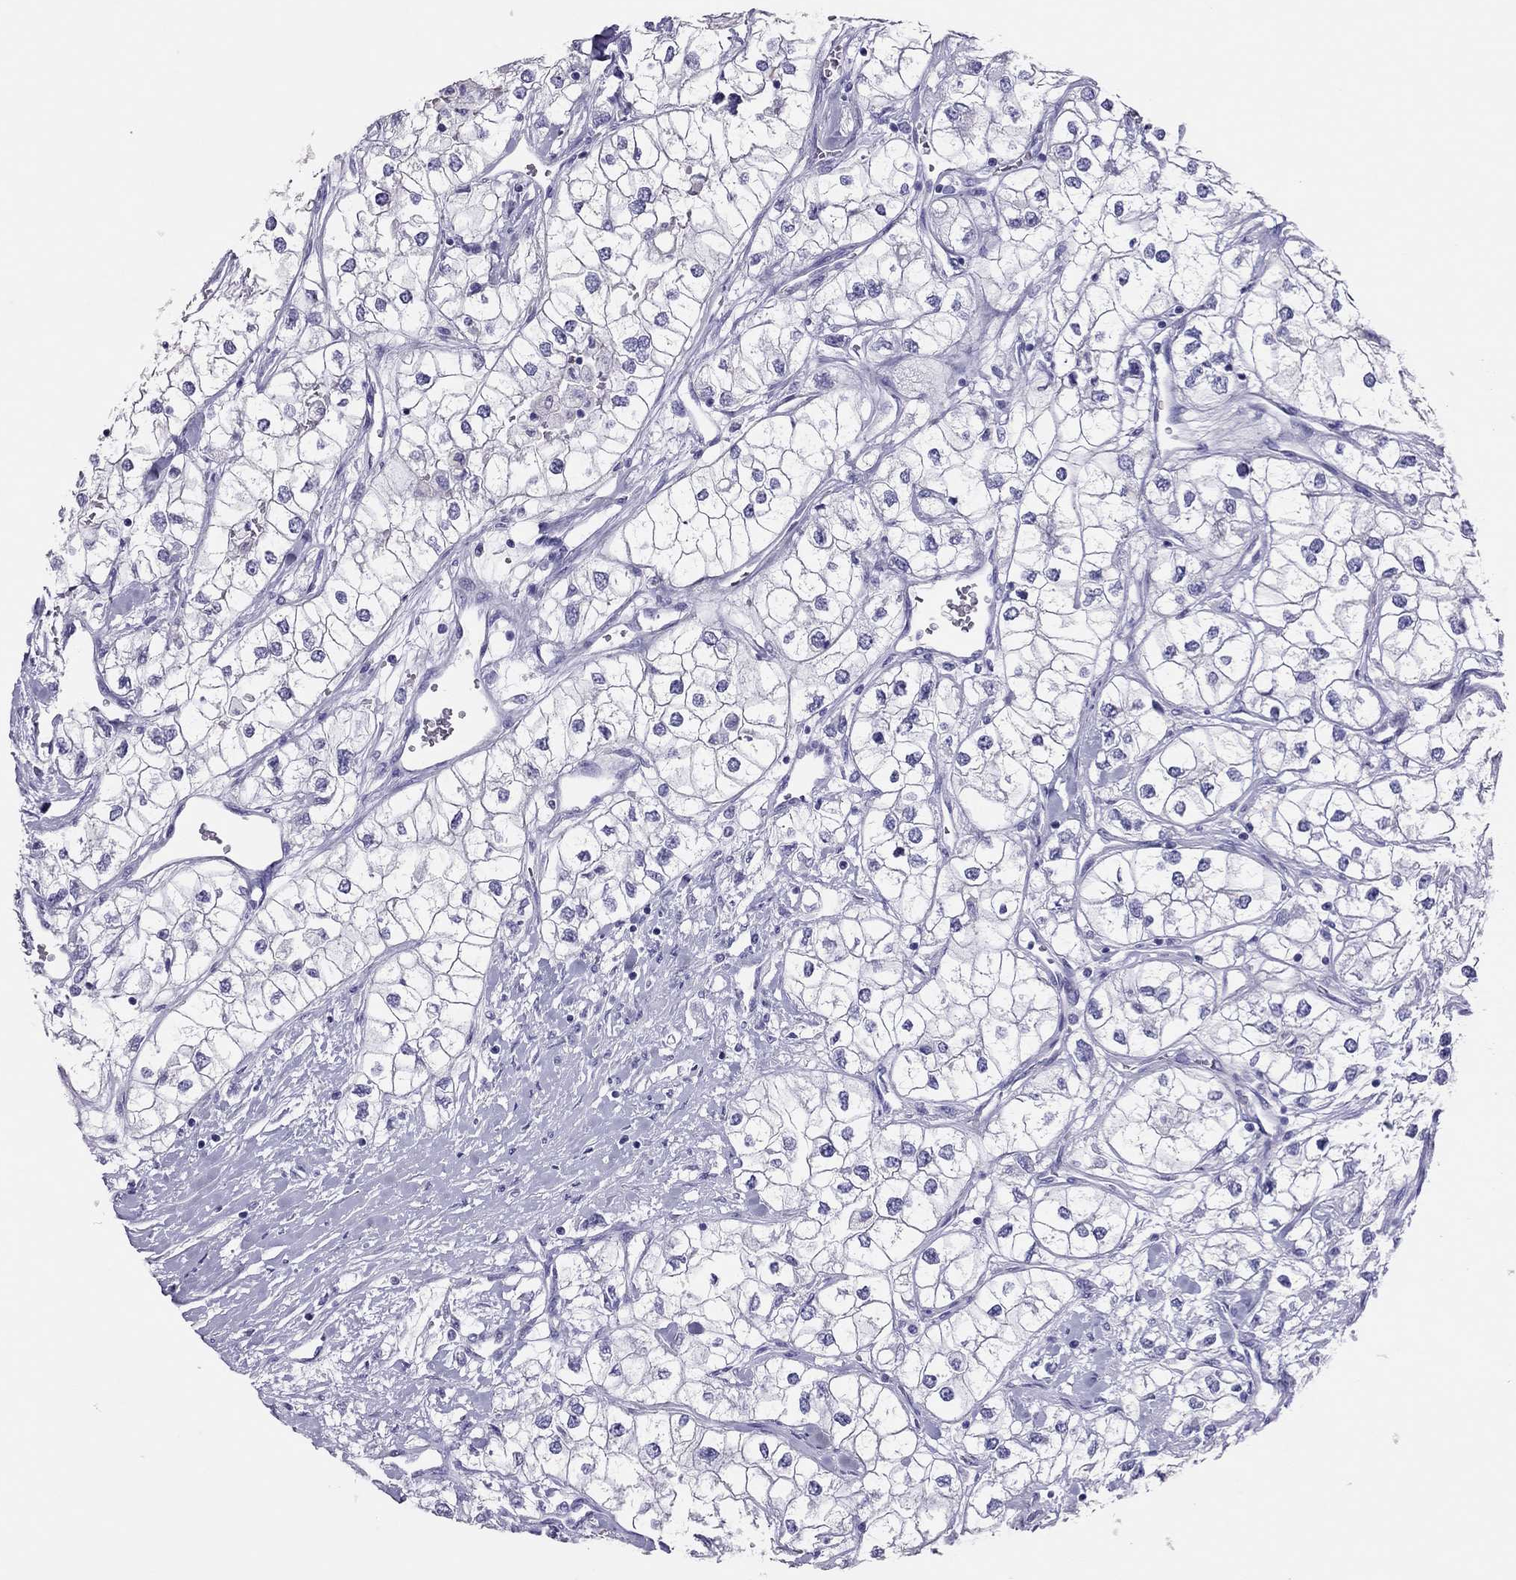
{"staining": {"intensity": "negative", "quantity": "none", "location": "none"}, "tissue": "renal cancer", "cell_type": "Tumor cells", "image_type": "cancer", "snomed": [{"axis": "morphology", "description": "Adenocarcinoma, NOS"}, {"axis": "topography", "description": "Kidney"}], "caption": "Protein analysis of renal cancer (adenocarcinoma) exhibits no significant expression in tumor cells.", "gene": "TSHB", "patient": {"sex": "male", "age": 59}}